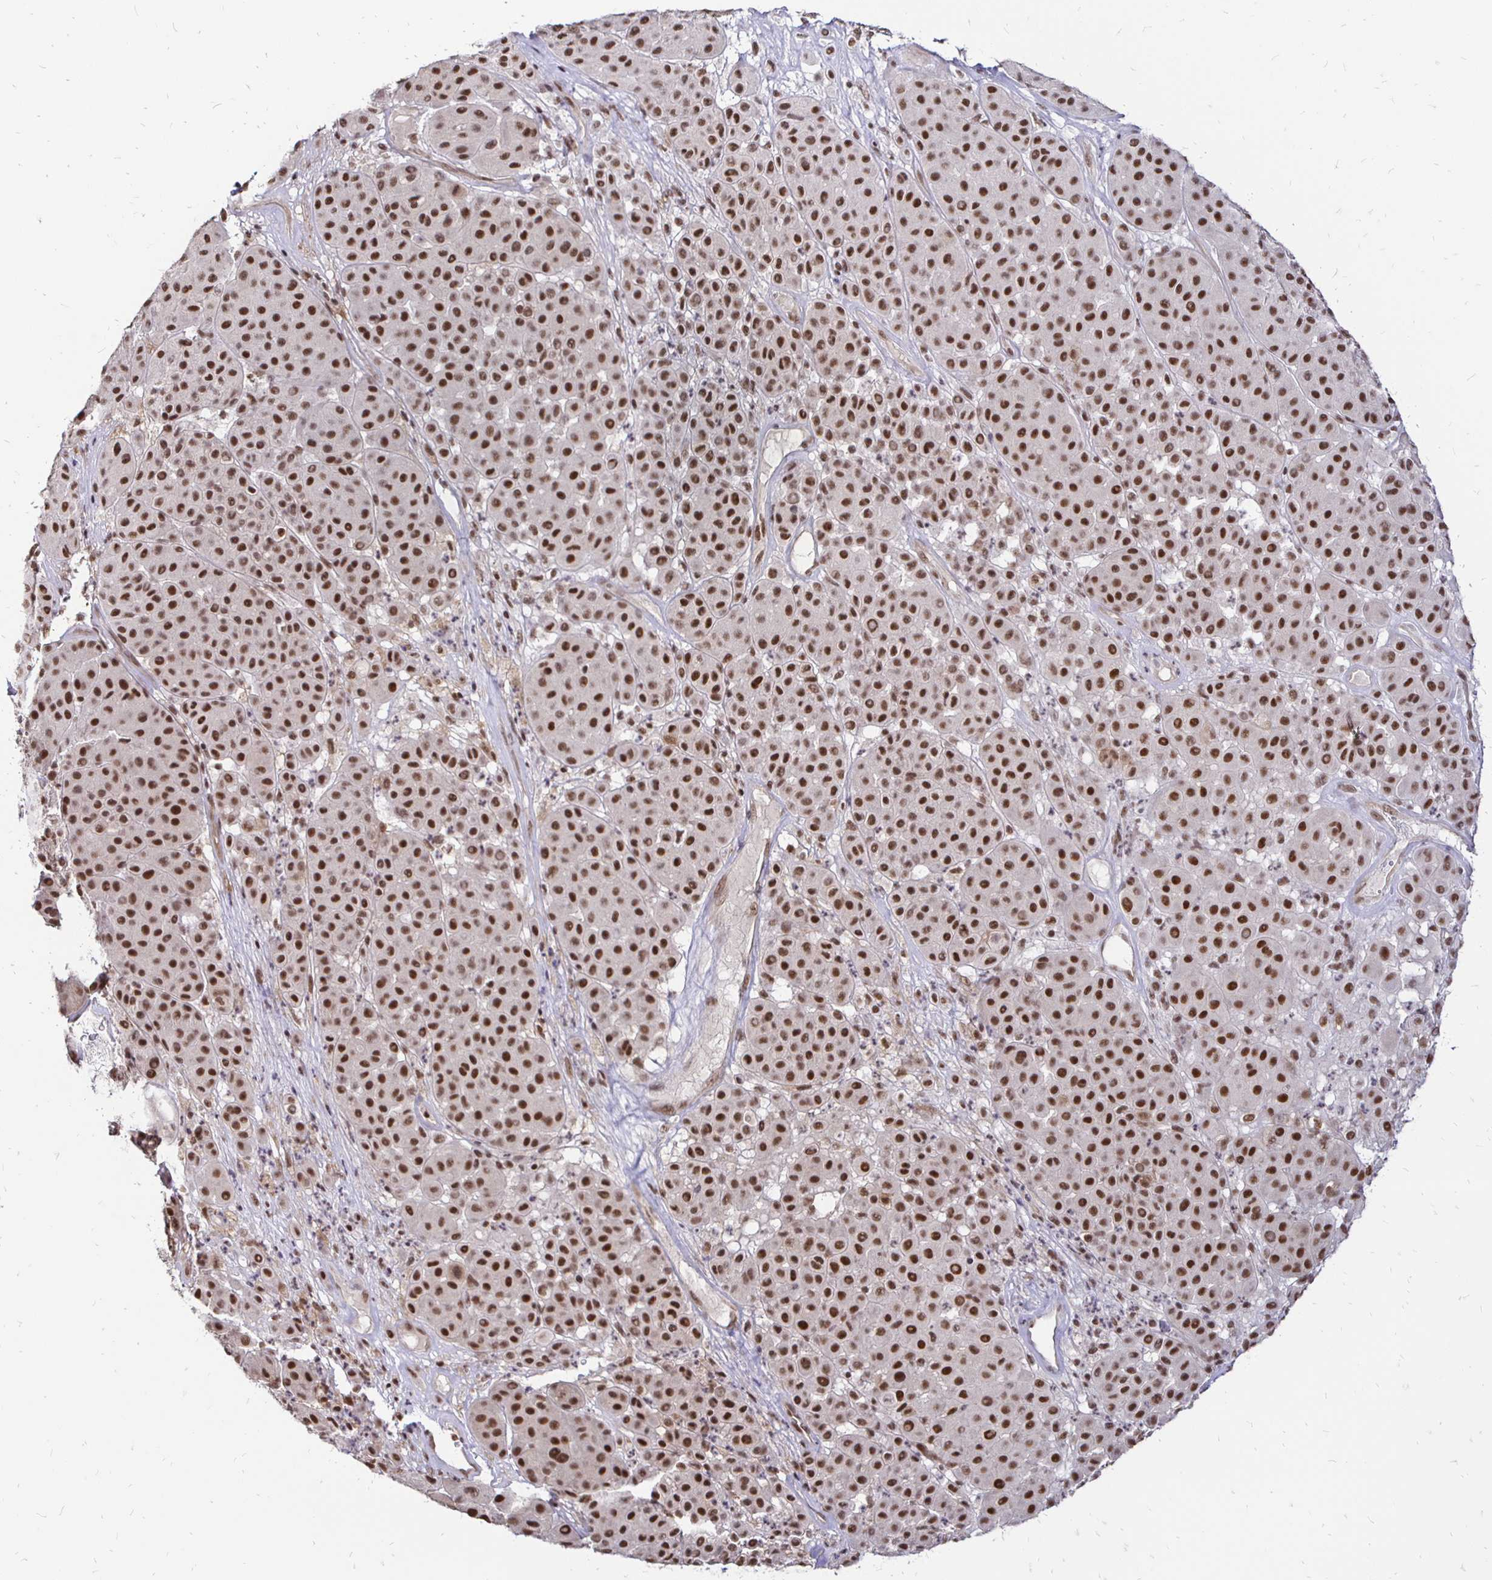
{"staining": {"intensity": "strong", "quantity": ">75%", "location": "nuclear"}, "tissue": "melanoma", "cell_type": "Tumor cells", "image_type": "cancer", "snomed": [{"axis": "morphology", "description": "Malignant melanoma, Metastatic site"}, {"axis": "topography", "description": "Smooth muscle"}], "caption": "Immunohistochemical staining of human melanoma exhibits strong nuclear protein staining in about >75% of tumor cells.", "gene": "SIN3A", "patient": {"sex": "male", "age": 41}}